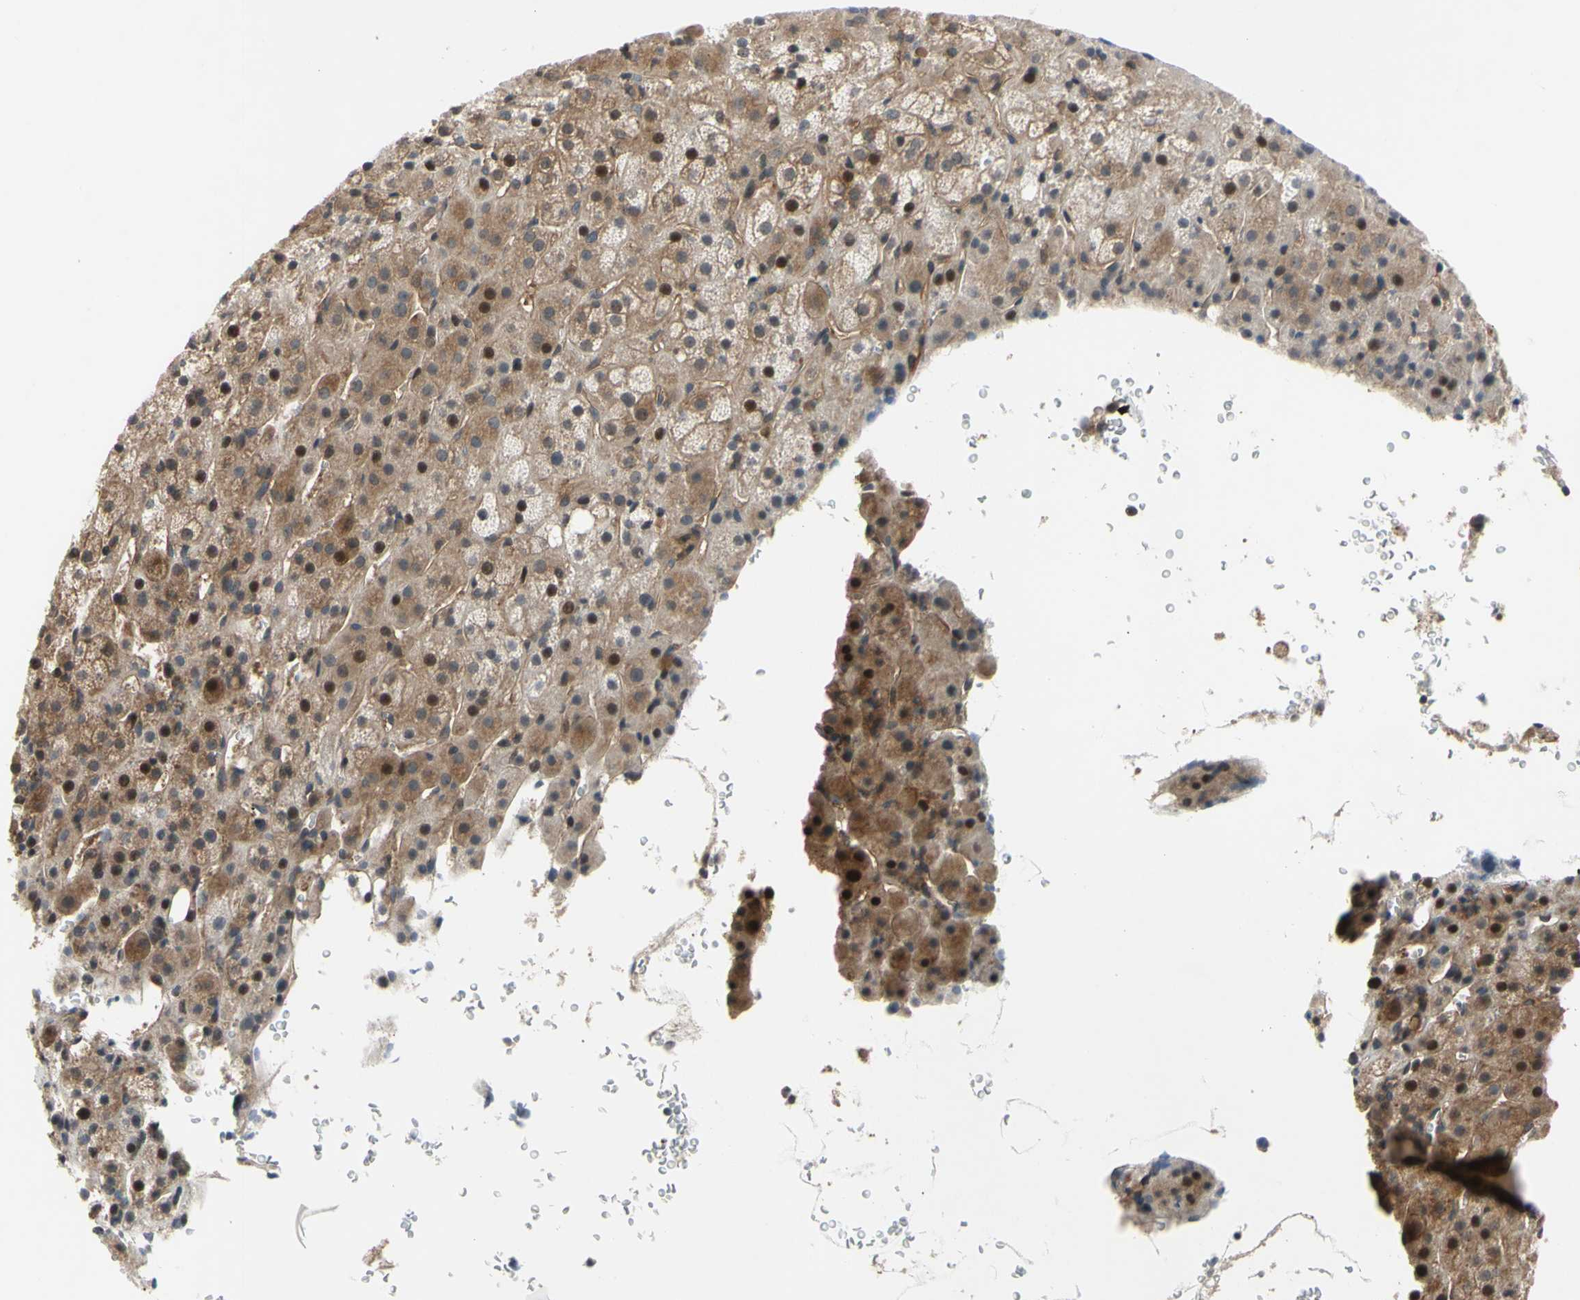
{"staining": {"intensity": "moderate", "quantity": ">75%", "location": "cytoplasmic/membranous,nuclear"}, "tissue": "adrenal gland", "cell_type": "Glandular cells", "image_type": "normal", "snomed": [{"axis": "morphology", "description": "Normal tissue, NOS"}, {"axis": "topography", "description": "Adrenal gland"}], "caption": "Adrenal gland stained with DAB (3,3'-diaminobenzidine) immunohistochemistry demonstrates medium levels of moderate cytoplasmic/membranous,nuclear staining in about >75% of glandular cells.", "gene": "COMMD9", "patient": {"sex": "female", "age": 57}}